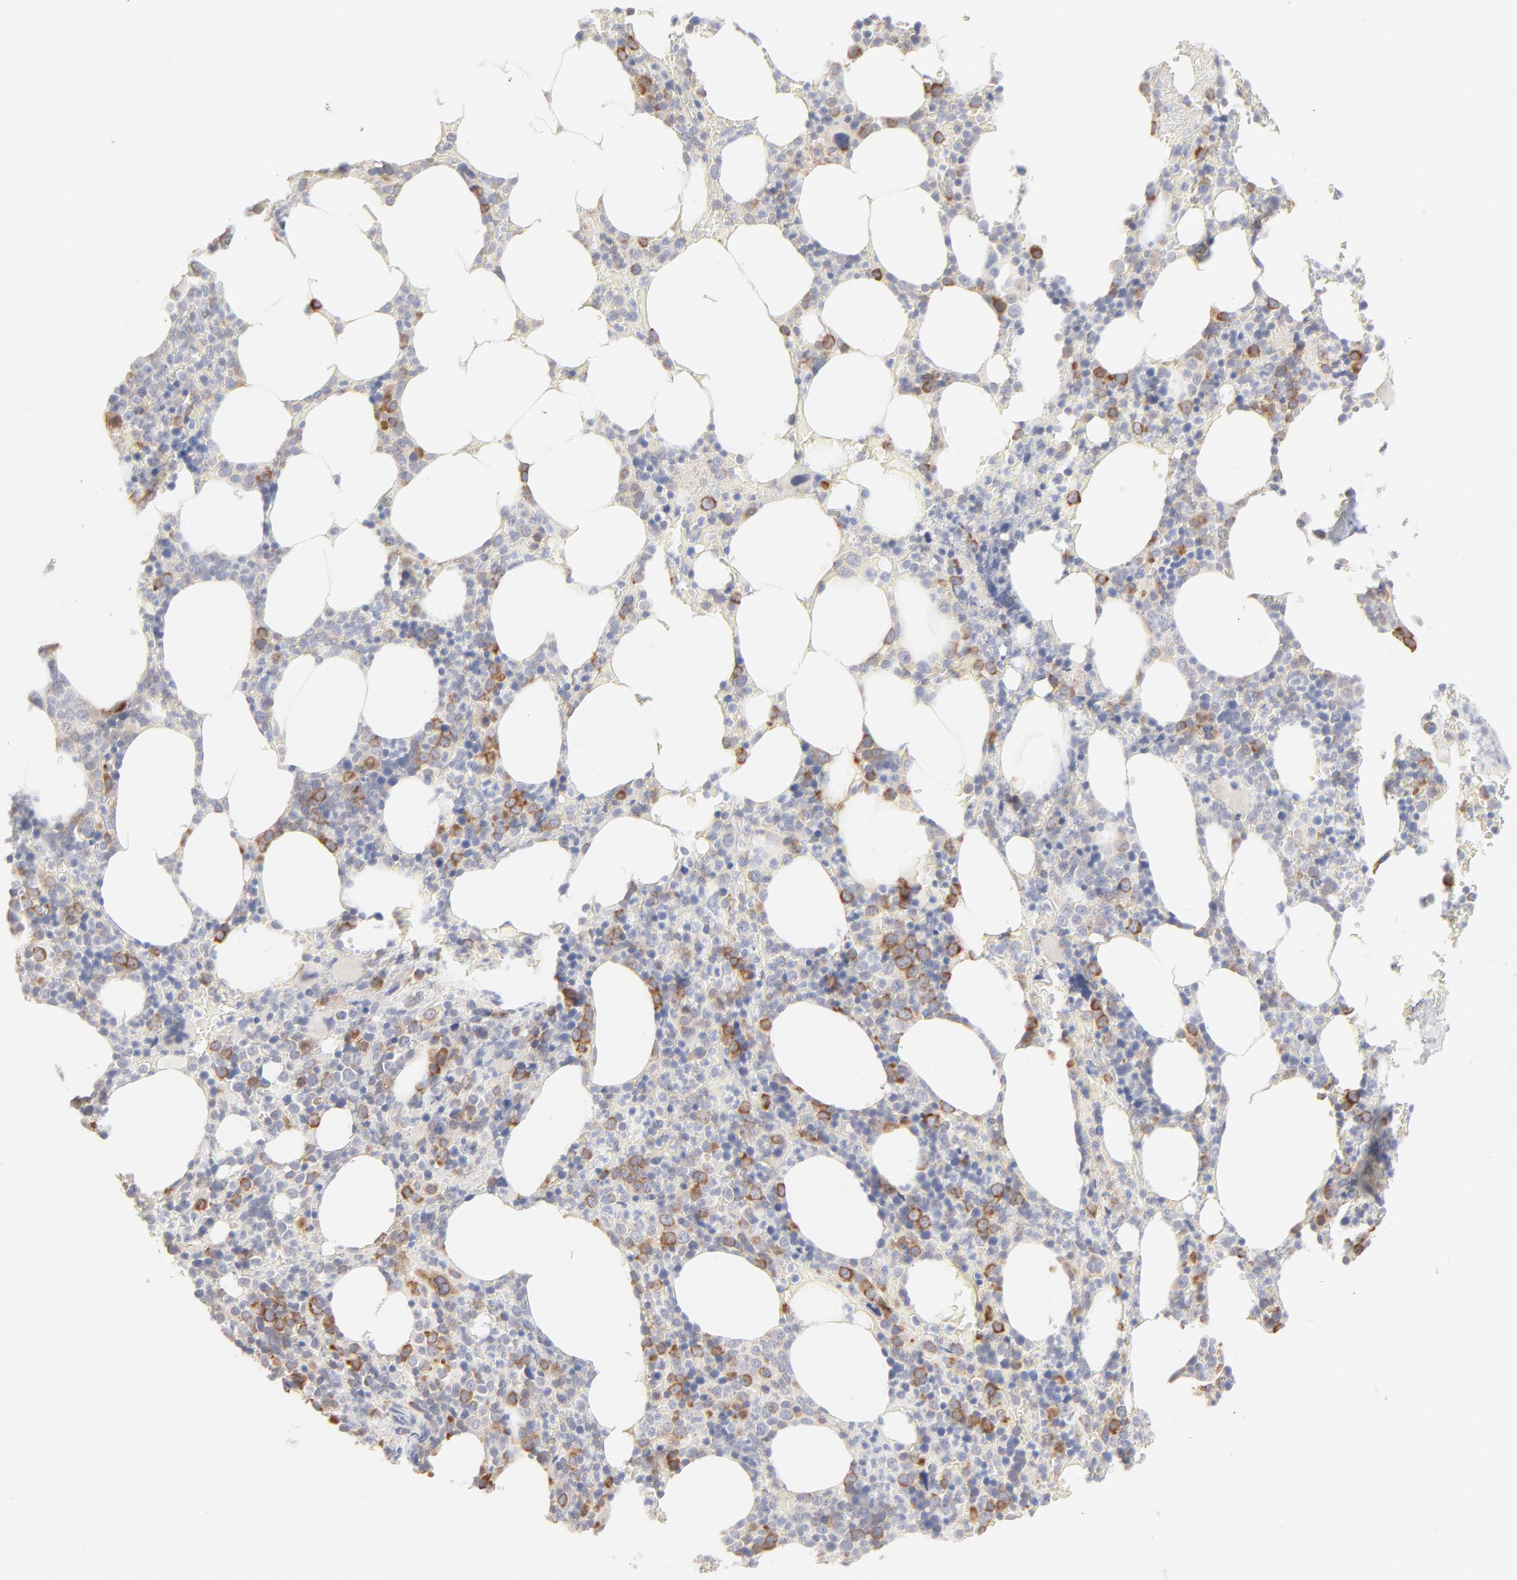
{"staining": {"intensity": "moderate", "quantity": "<25%", "location": "cytoplasmic/membranous"}, "tissue": "bone marrow", "cell_type": "Hematopoietic cells", "image_type": "normal", "snomed": [{"axis": "morphology", "description": "Normal tissue, NOS"}, {"axis": "topography", "description": "Bone marrow"}], "caption": "Protein expression analysis of unremarkable bone marrow demonstrates moderate cytoplasmic/membranous expression in about <25% of hematopoietic cells. (DAB = brown stain, brightfield microscopy at high magnification).", "gene": "RPS21", "patient": {"sex": "female", "age": 66}}